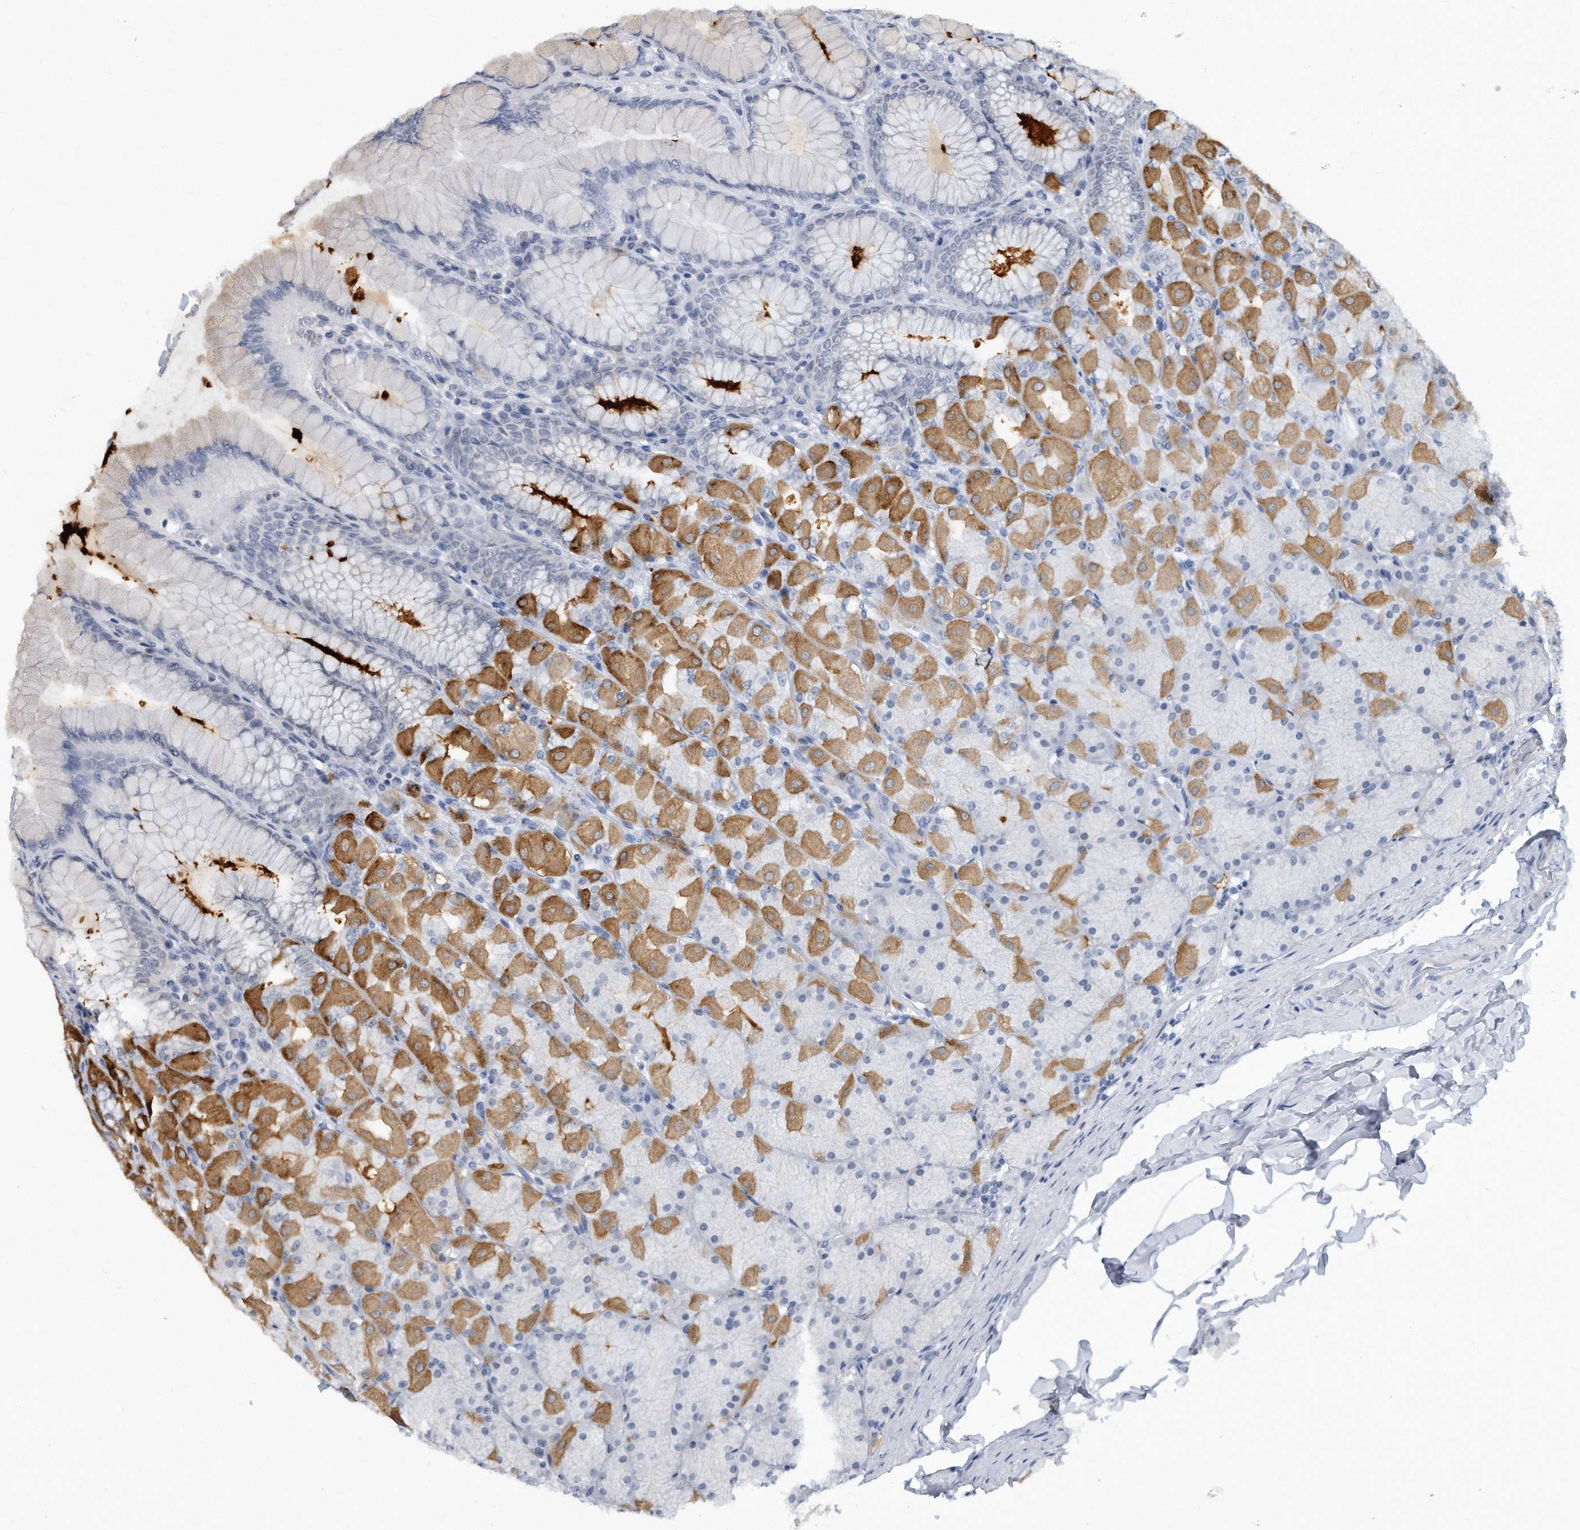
{"staining": {"intensity": "moderate", "quantity": "25%-75%", "location": "cytoplasmic/membranous"}, "tissue": "stomach", "cell_type": "Glandular cells", "image_type": "normal", "snomed": [{"axis": "morphology", "description": "Normal tissue, NOS"}, {"axis": "topography", "description": "Stomach, upper"}], "caption": "An immunohistochemistry (IHC) image of benign tissue is shown. Protein staining in brown highlights moderate cytoplasmic/membranous positivity in stomach within glandular cells. (DAB = brown stain, brightfield microscopy at high magnification).", "gene": "PGBD2", "patient": {"sex": "female", "age": 56}}